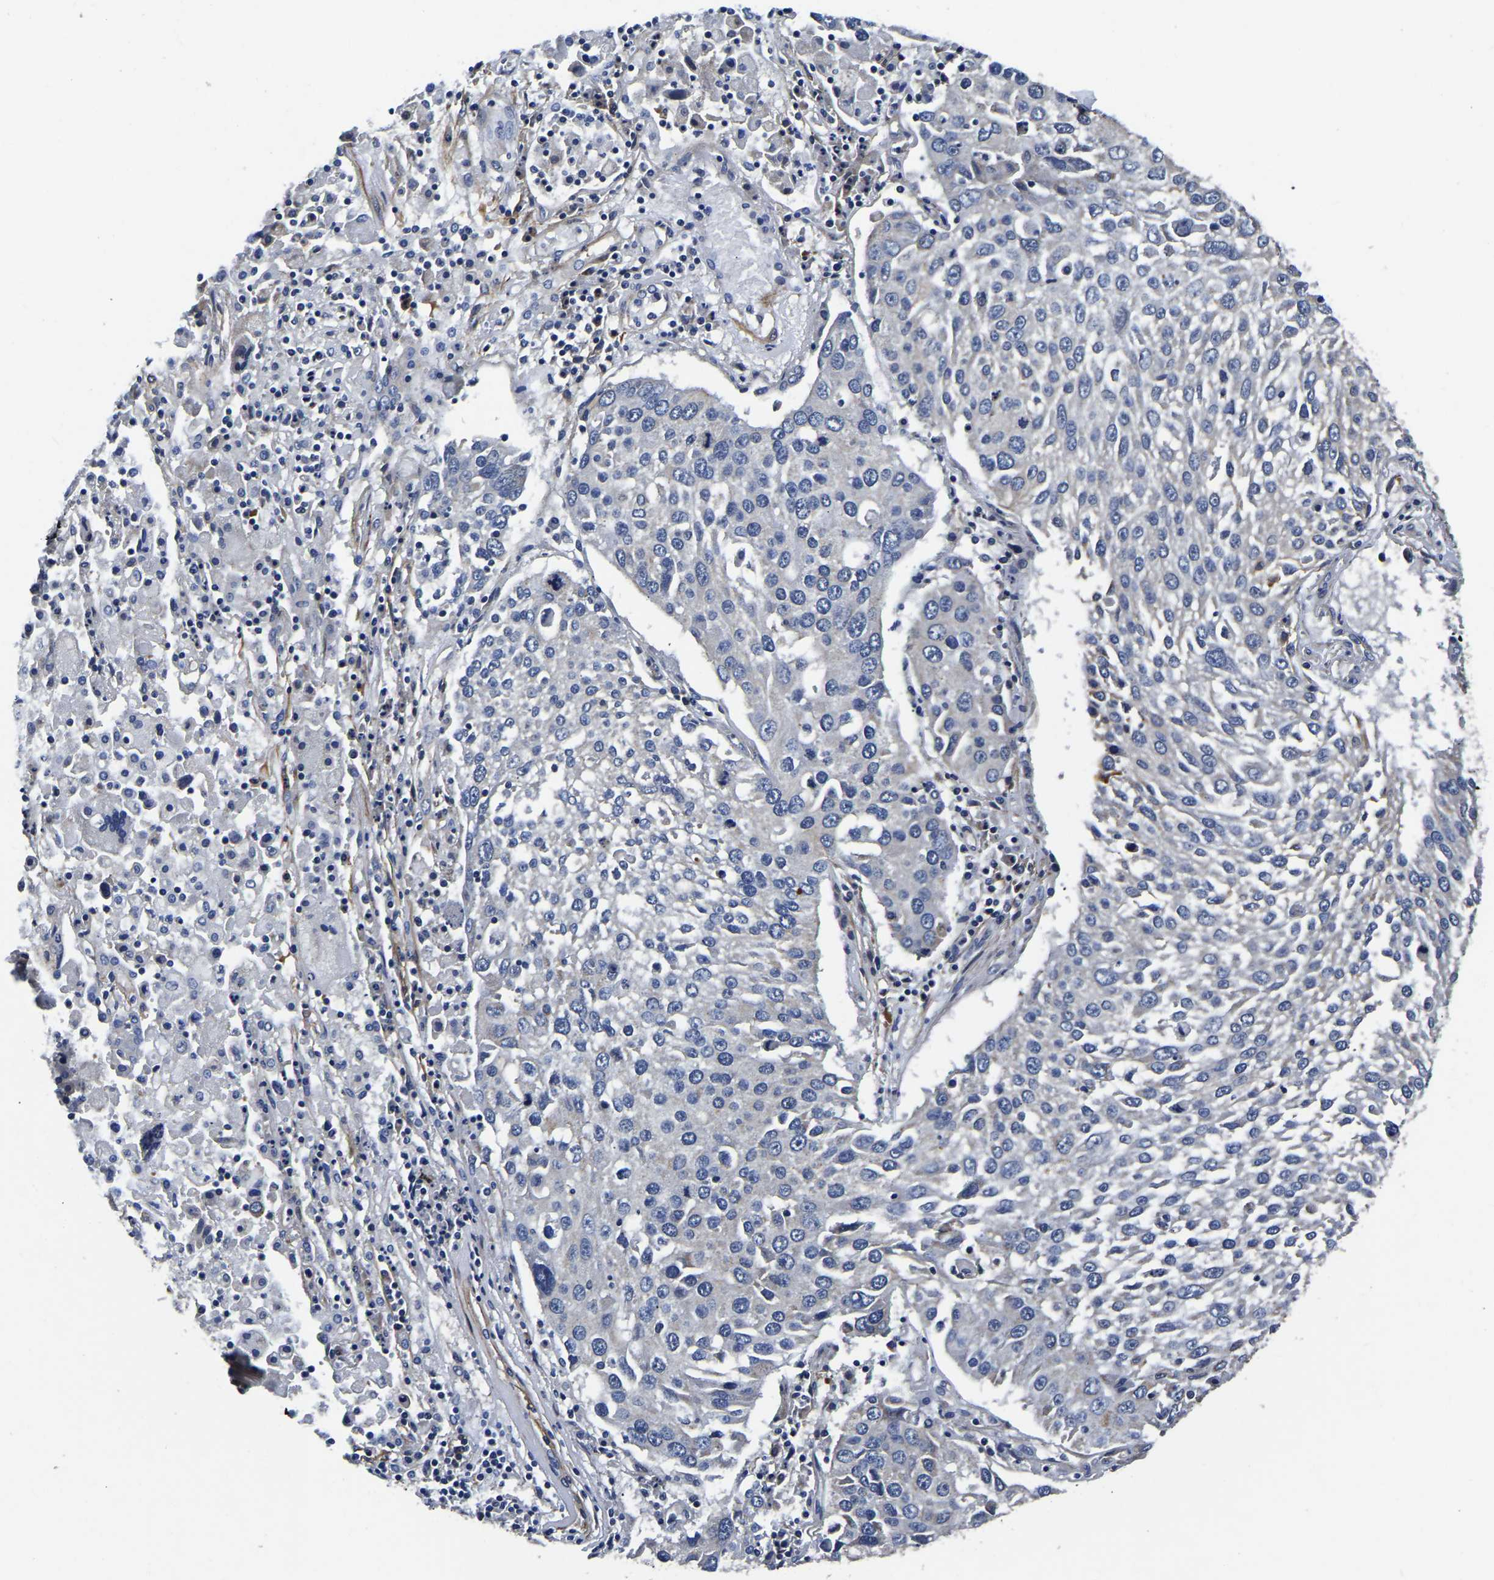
{"staining": {"intensity": "negative", "quantity": "none", "location": "none"}, "tissue": "lung cancer", "cell_type": "Tumor cells", "image_type": "cancer", "snomed": [{"axis": "morphology", "description": "Squamous cell carcinoma, NOS"}, {"axis": "topography", "description": "Lung"}], "caption": "Human lung cancer (squamous cell carcinoma) stained for a protein using immunohistochemistry reveals no expression in tumor cells.", "gene": "KCTD17", "patient": {"sex": "male", "age": 65}}